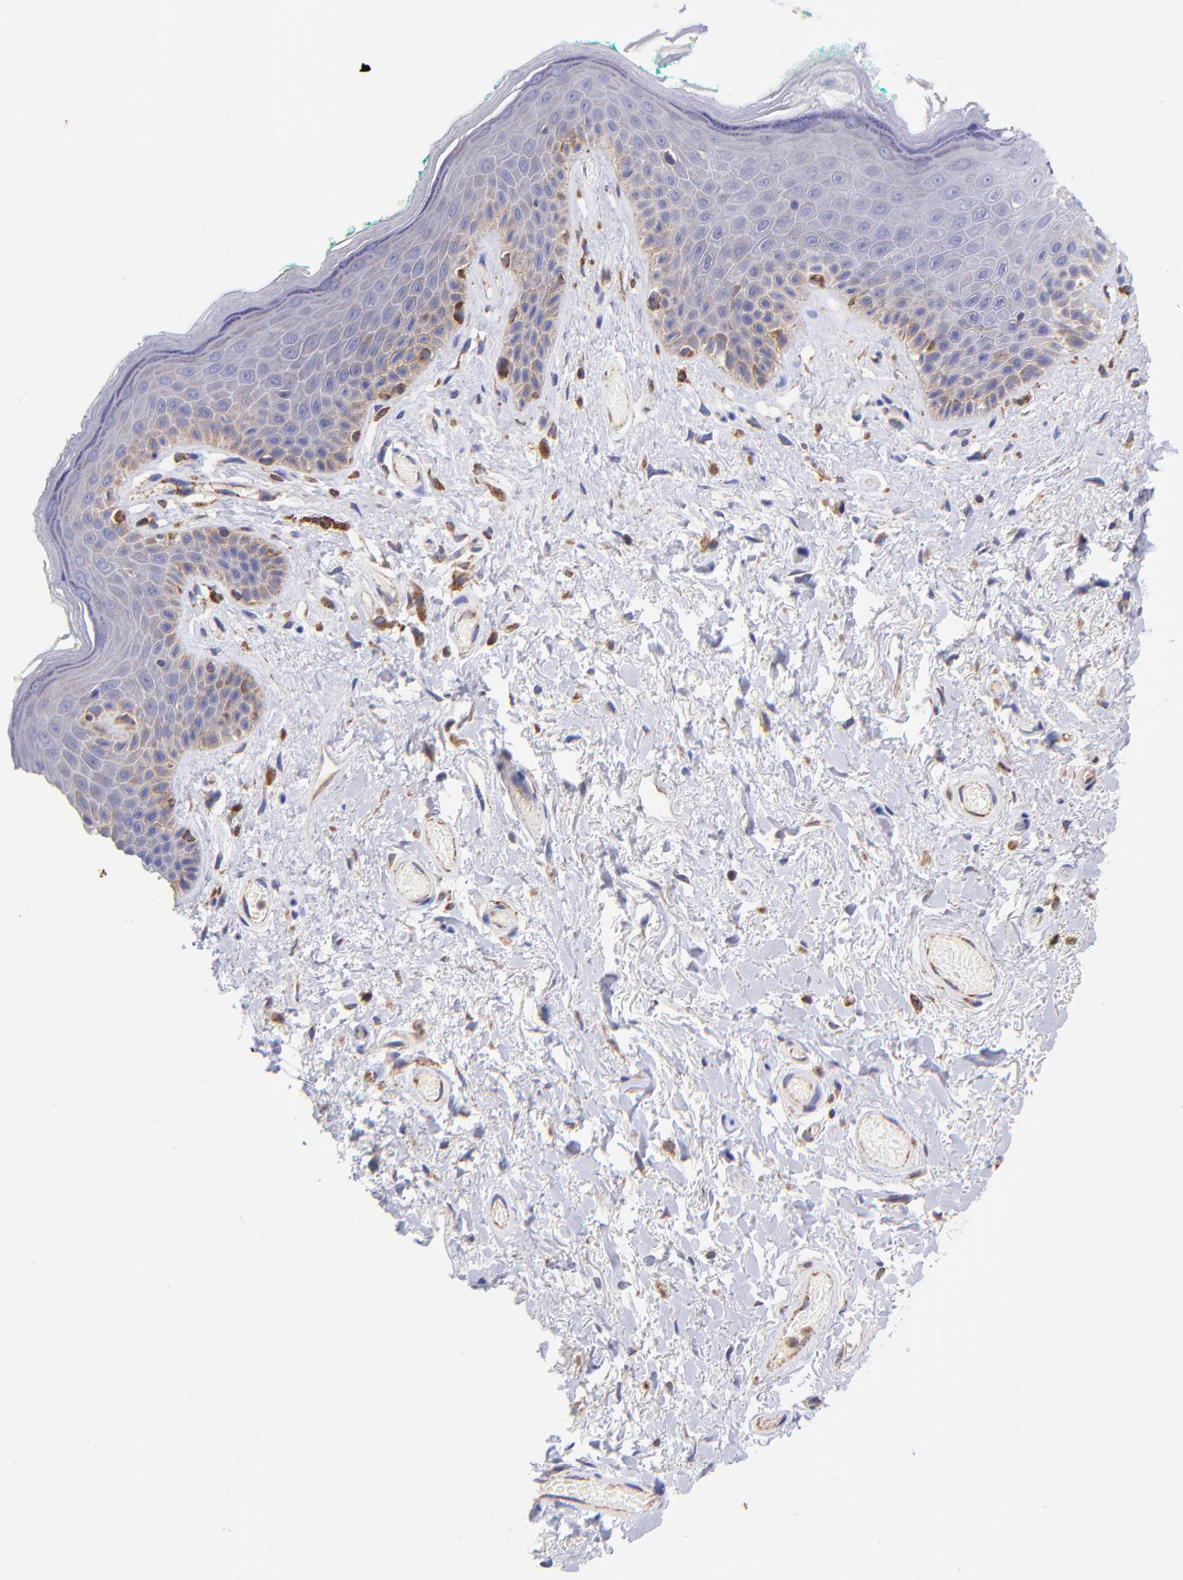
{"staining": {"intensity": "weak", "quantity": "25%-75%", "location": "cytoplasmic/membranous"}, "tissue": "skin", "cell_type": "Epidermal cells", "image_type": "normal", "snomed": [{"axis": "morphology", "description": "Normal tissue, NOS"}, {"axis": "topography", "description": "Anal"}], "caption": "Immunohistochemistry of benign skin reveals low levels of weak cytoplasmic/membranous expression in about 25%-75% of epidermal cells. The staining is performed using DAB brown chromogen to label protein expression. The nuclei are counter-stained blue using hematoxylin.", "gene": "PREX1", "patient": {"sex": "male", "age": 74}}